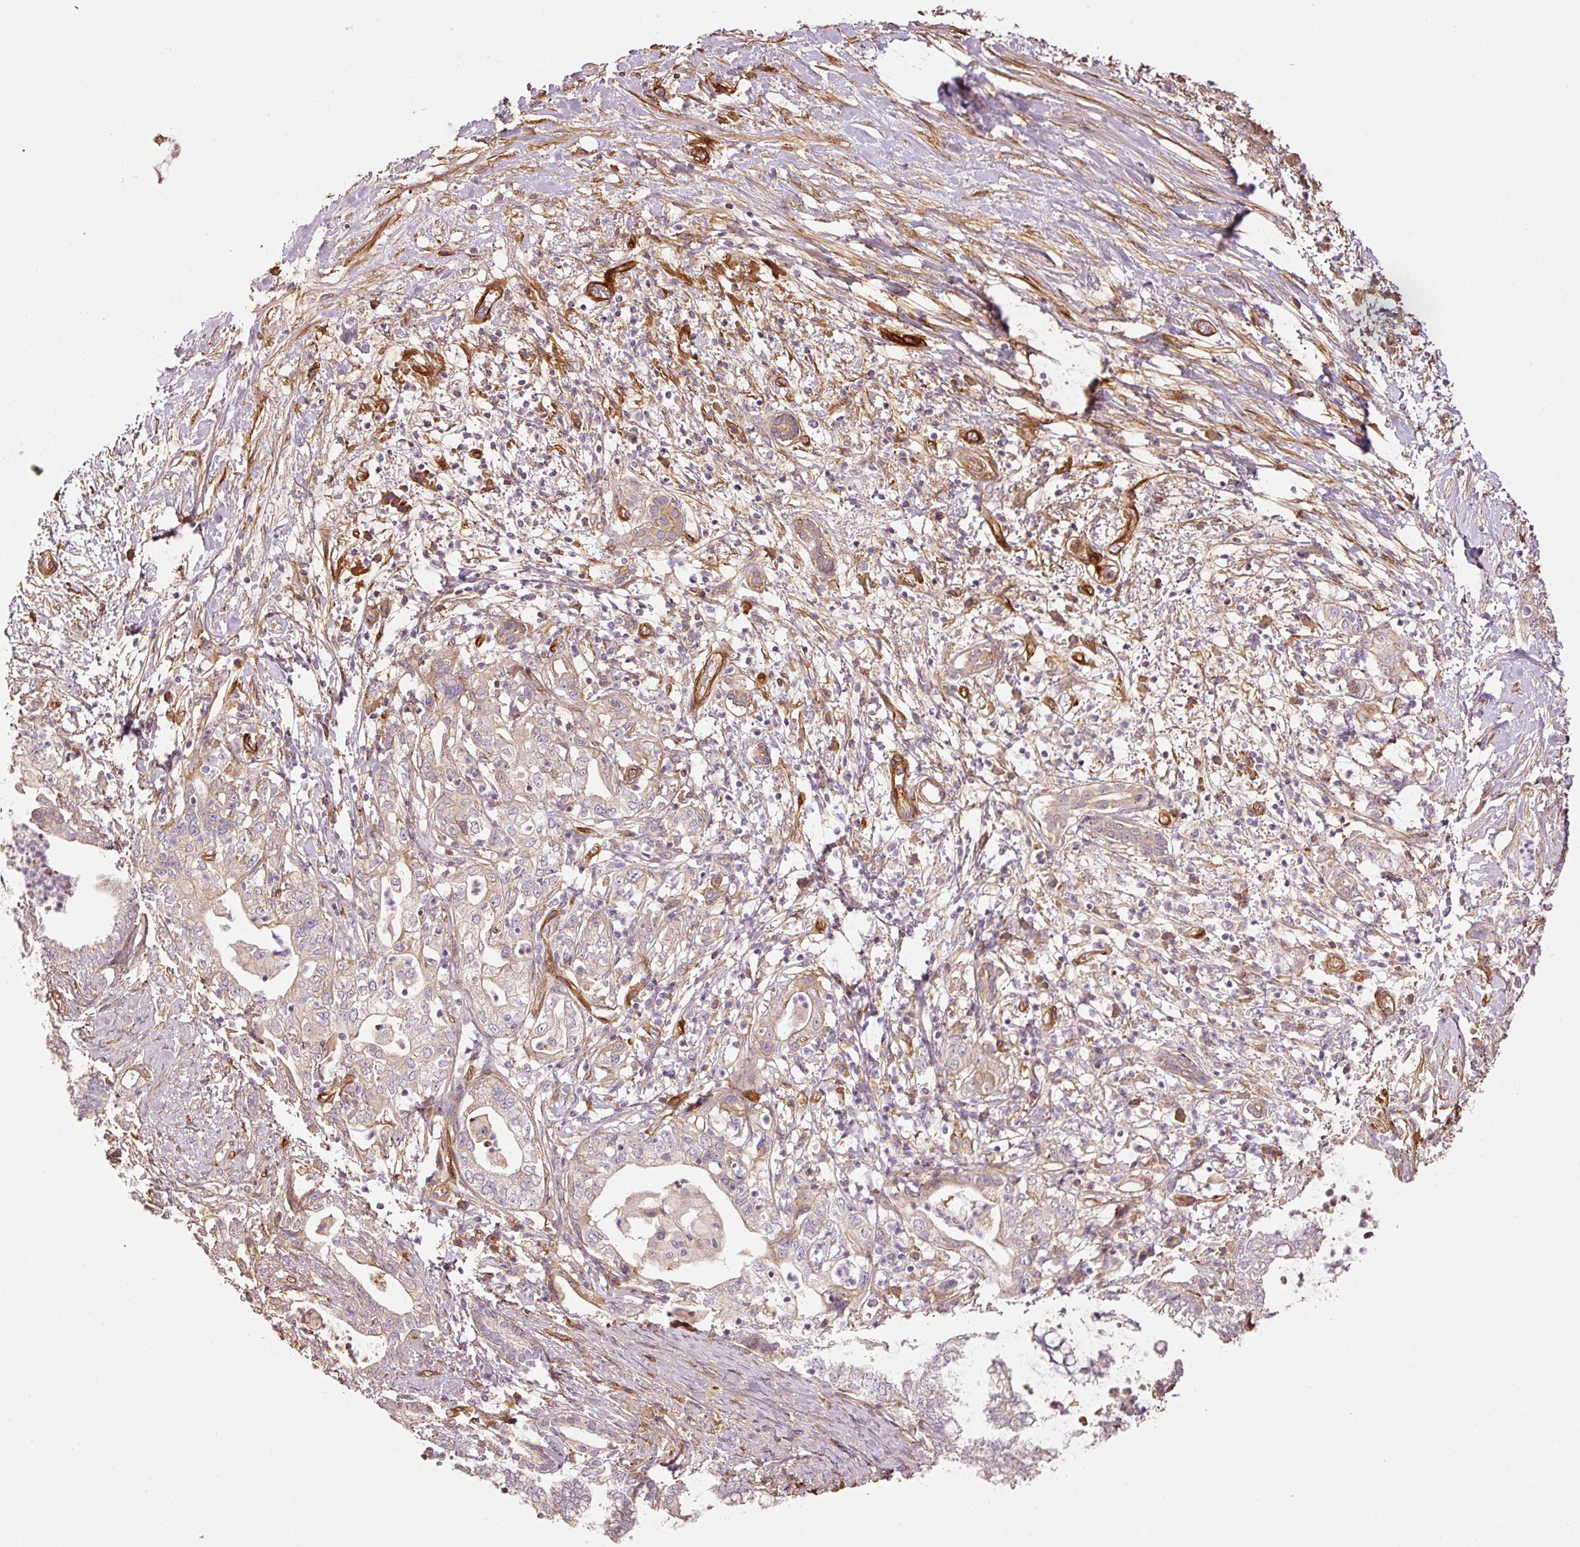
{"staining": {"intensity": "moderate", "quantity": "<25%", "location": "cytoplasmic/membranous"}, "tissue": "pancreatic cancer", "cell_type": "Tumor cells", "image_type": "cancer", "snomed": [{"axis": "morphology", "description": "Adenocarcinoma, NOS"}, {"axis": "topography", "description": "Pancreas"}], "caption": "Moderate cytoplasmic/membranous positivity for a protein is identified in about <25% of tumor cells of pancreatic cancer using immunohistochemistry.", "gene": "NID2", "patient": {"sex": "female", "age": 73}}